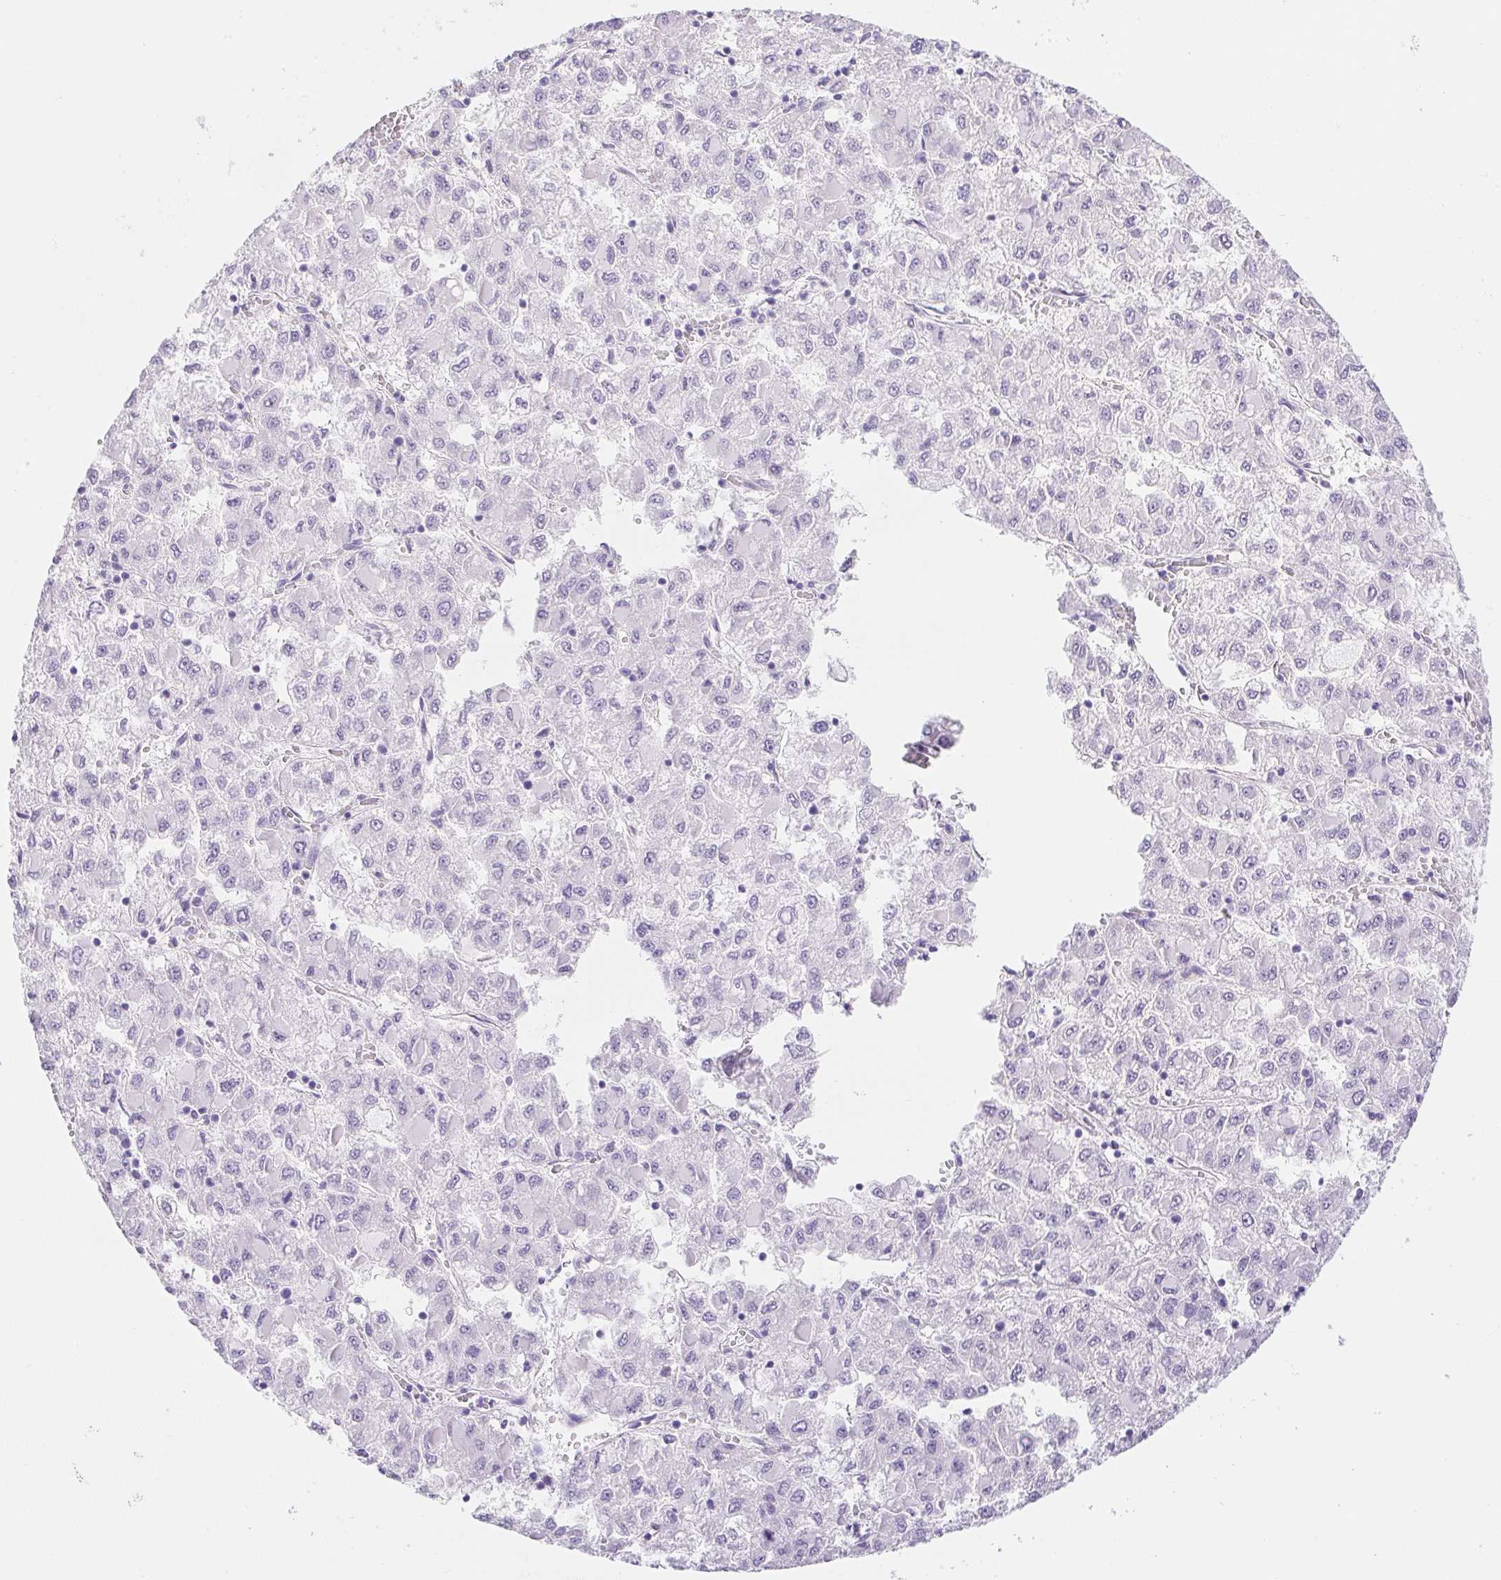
{"staining": {"intensity": "negative", "quantity": "none", "location": "none"}, "tissue": "liver cancer", "cell_type": "Tumor cells", "image_type": "cancer", "snomed": [{"axis": "morphology", "description": "Carcinoma, Hepatocellular, NOS"}, {"axis": "topography", "description": "Liver"}], "caption": "A high-resolution histopathology image shows immunohistochemistry staining of liver cancer, which exhibits no significant expression in tumor cells. (DAB (3,3'-diaminobenzidine) immunohistochemistry (IHC), high magnification).", "gene": "PNLIP", "patient": {"sex": "male", "age": 40}}